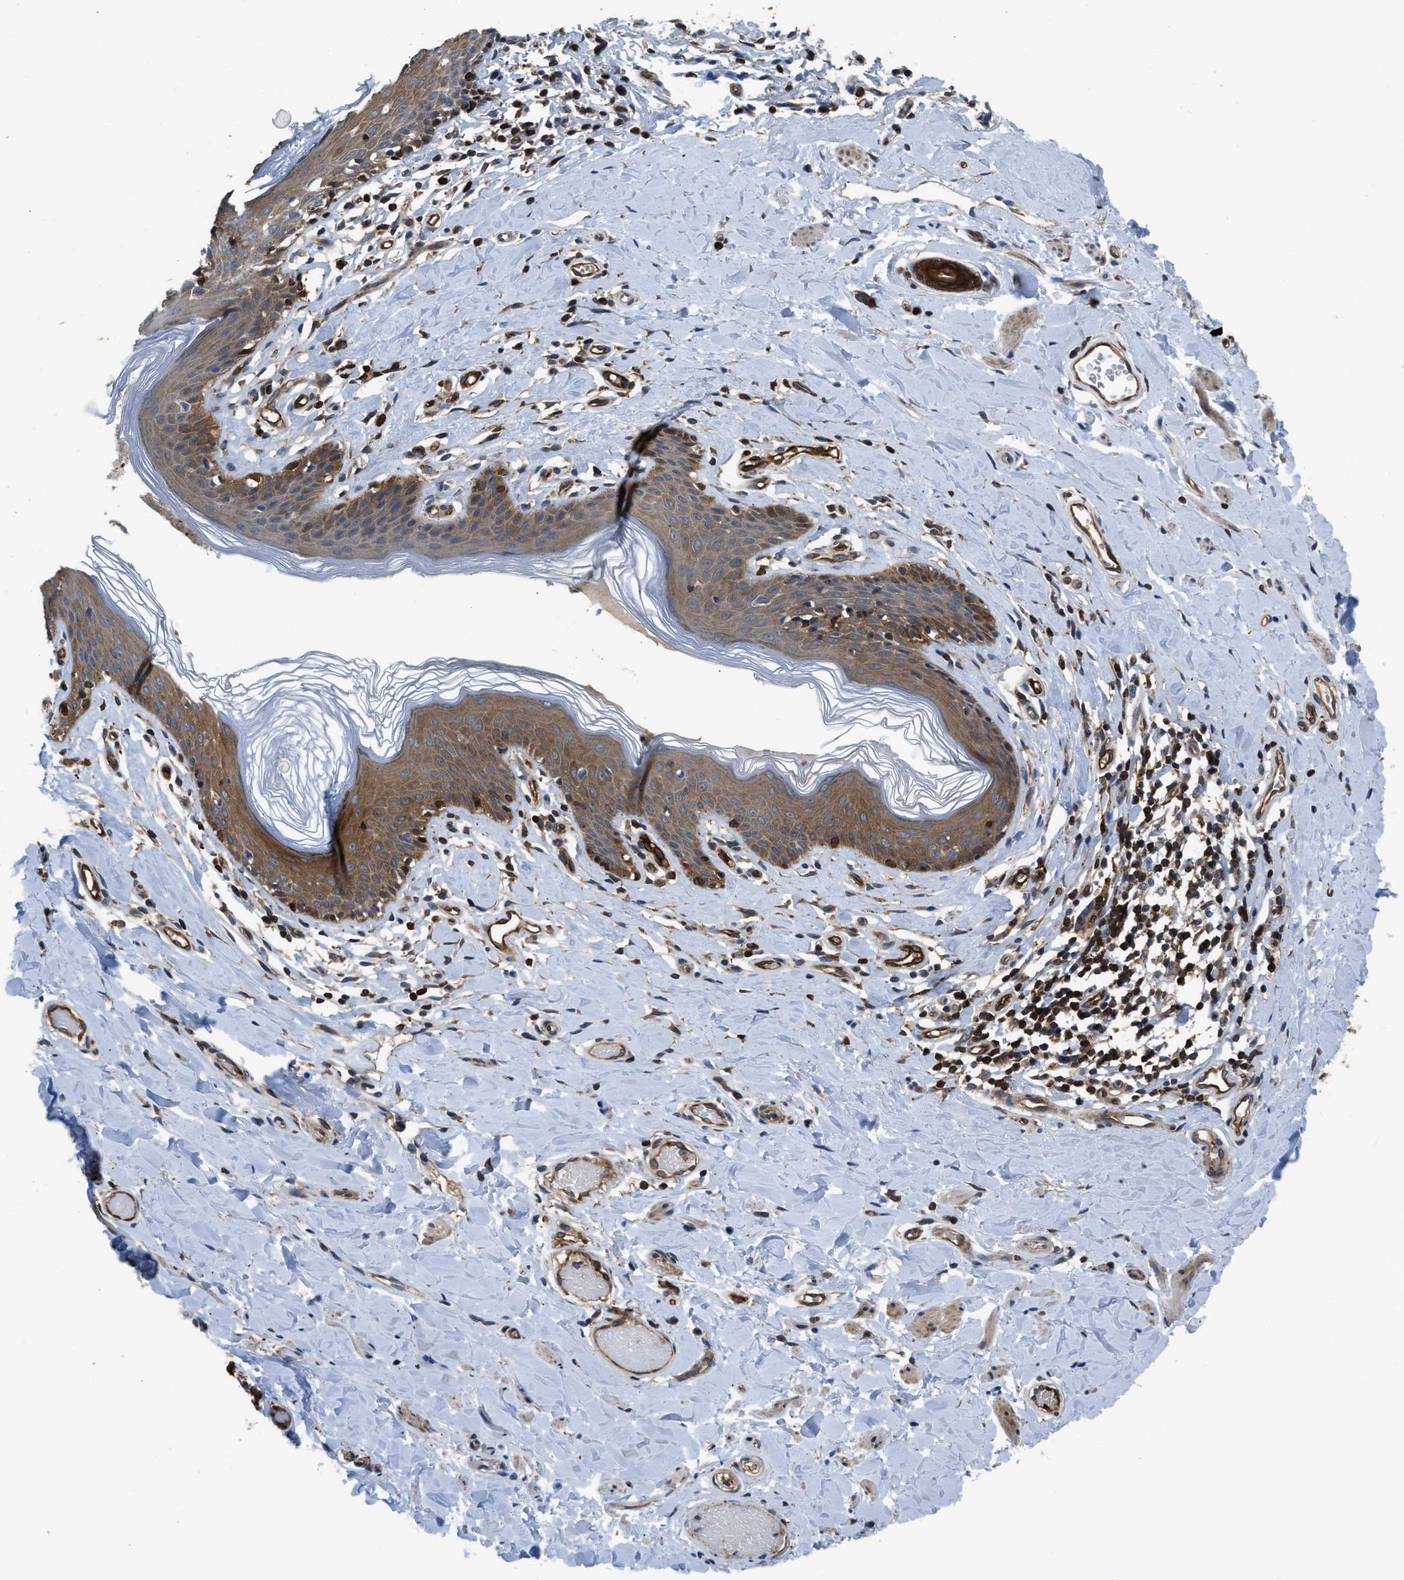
{"staining": {"intensity": "moderate", "quantity": ">75%", "location": "cytoplasmic/membranous"}, "tissue": "skin", "cell_type": "Epidermal cells", "image_type": "normal", "snomed": [{"axis": "morphology", "description": "Normal tissue, NOS"}, {"axis": "topography", "description": "Vulva"}], "caption": "Immunohistochemical staining of unremarkable human skin reveals moderate cytoplasmic/membranous protein staining in about >75% of epidermal cells. The staining is performed using DAB brown chromogen to label protein expression. The nuclei are counter-stained blue using hematoxylin.", "gene": "PFKP", "patient": {"sex": "female", "age": 66}}